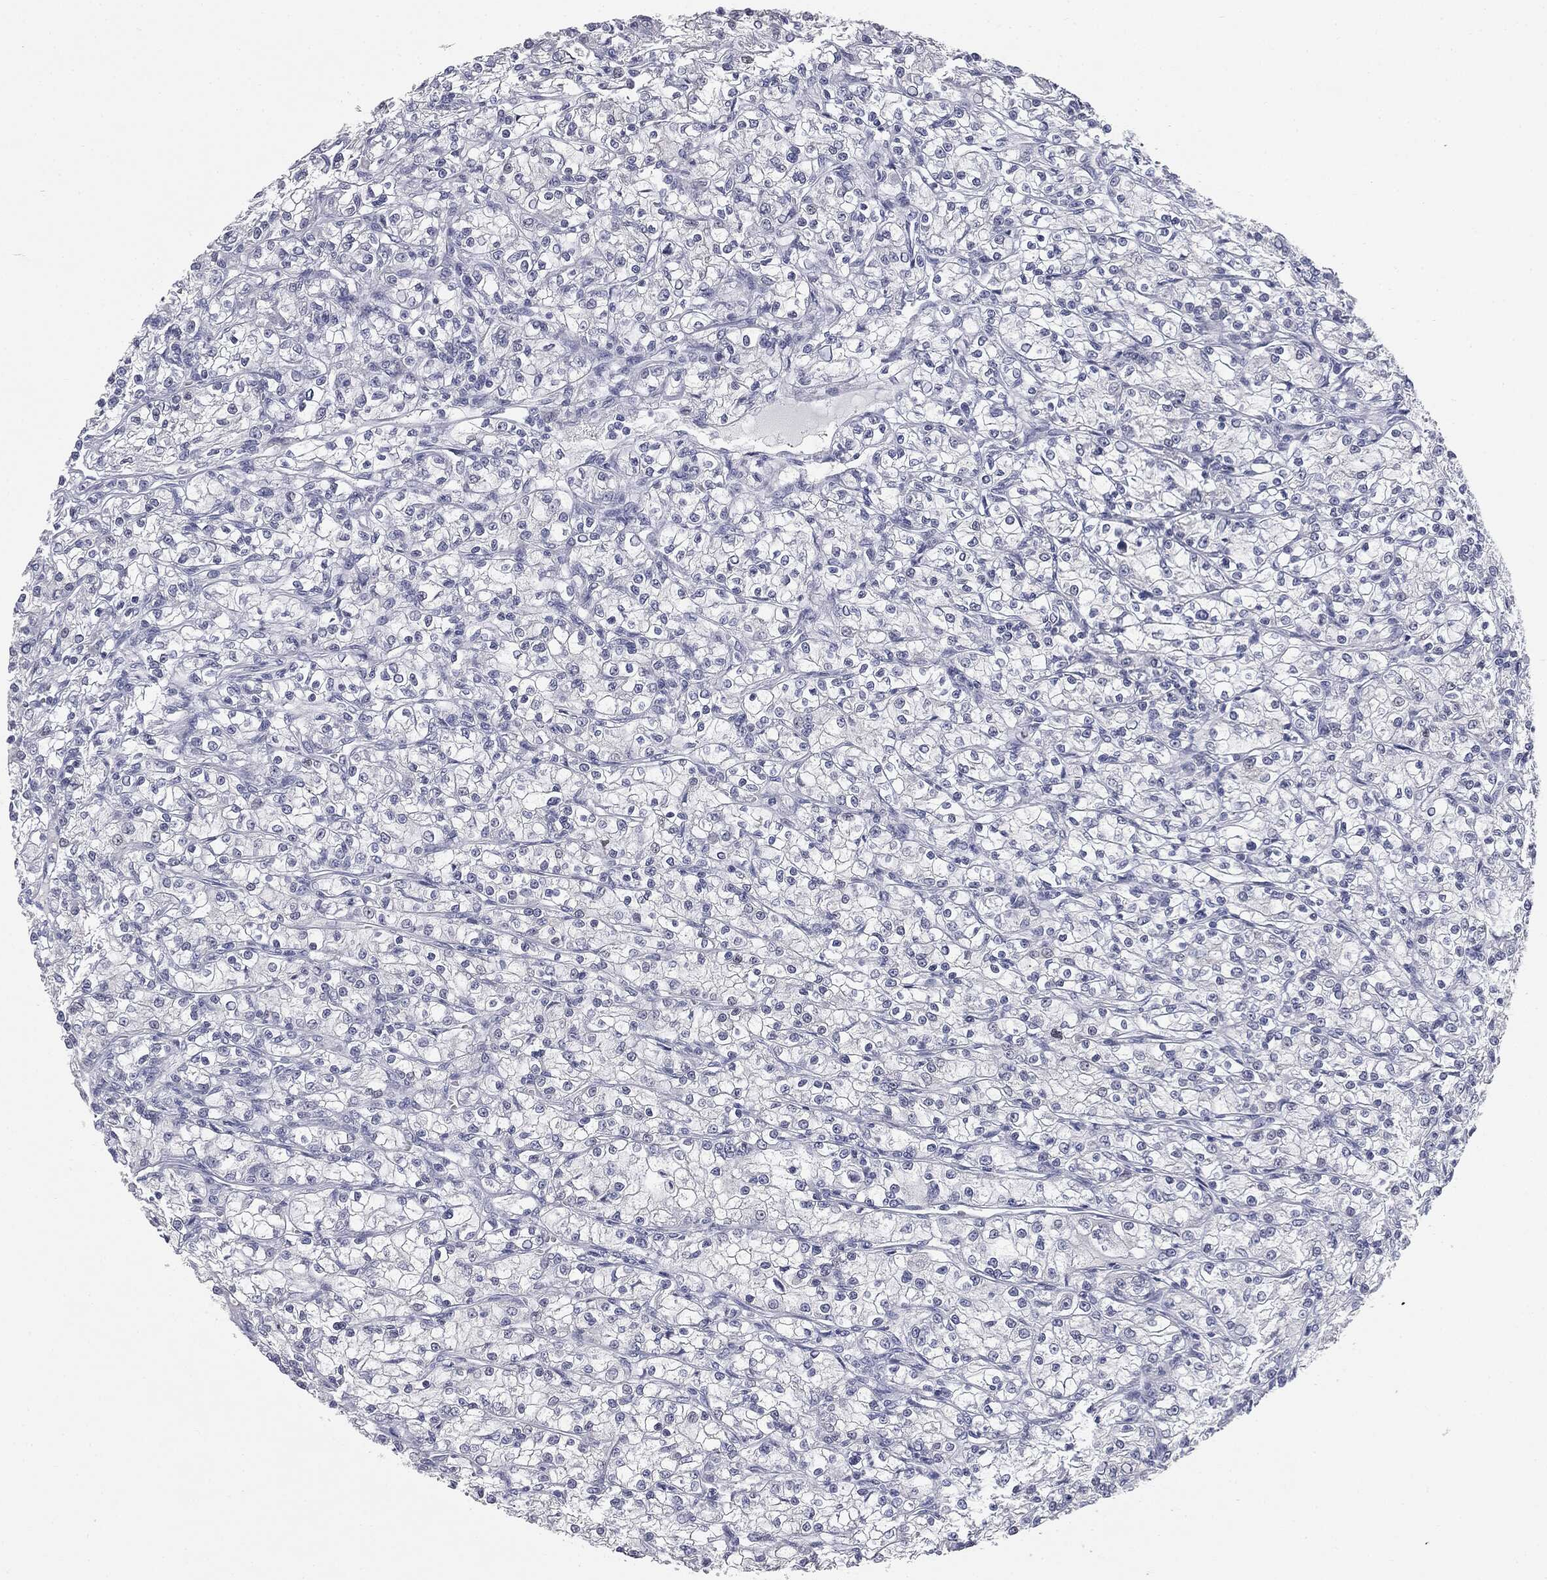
{"staining": {"intensity": "negative", "quantity": "none", "location": "none"}, "tissue": "renal cancer", "cell_type": "Tumor cells", "image_type": "cancer", "snomed": [{"axis": "morphology", "description": "Adenocarcinoma, NOS"}, {"axis": "topography", "description": "Kidney"}], "caption": "Tumor cells show no significant protein positivity in renal cancer.", "gene": "MUC5AC", "patient": {"sex": "female", "age": 59}}